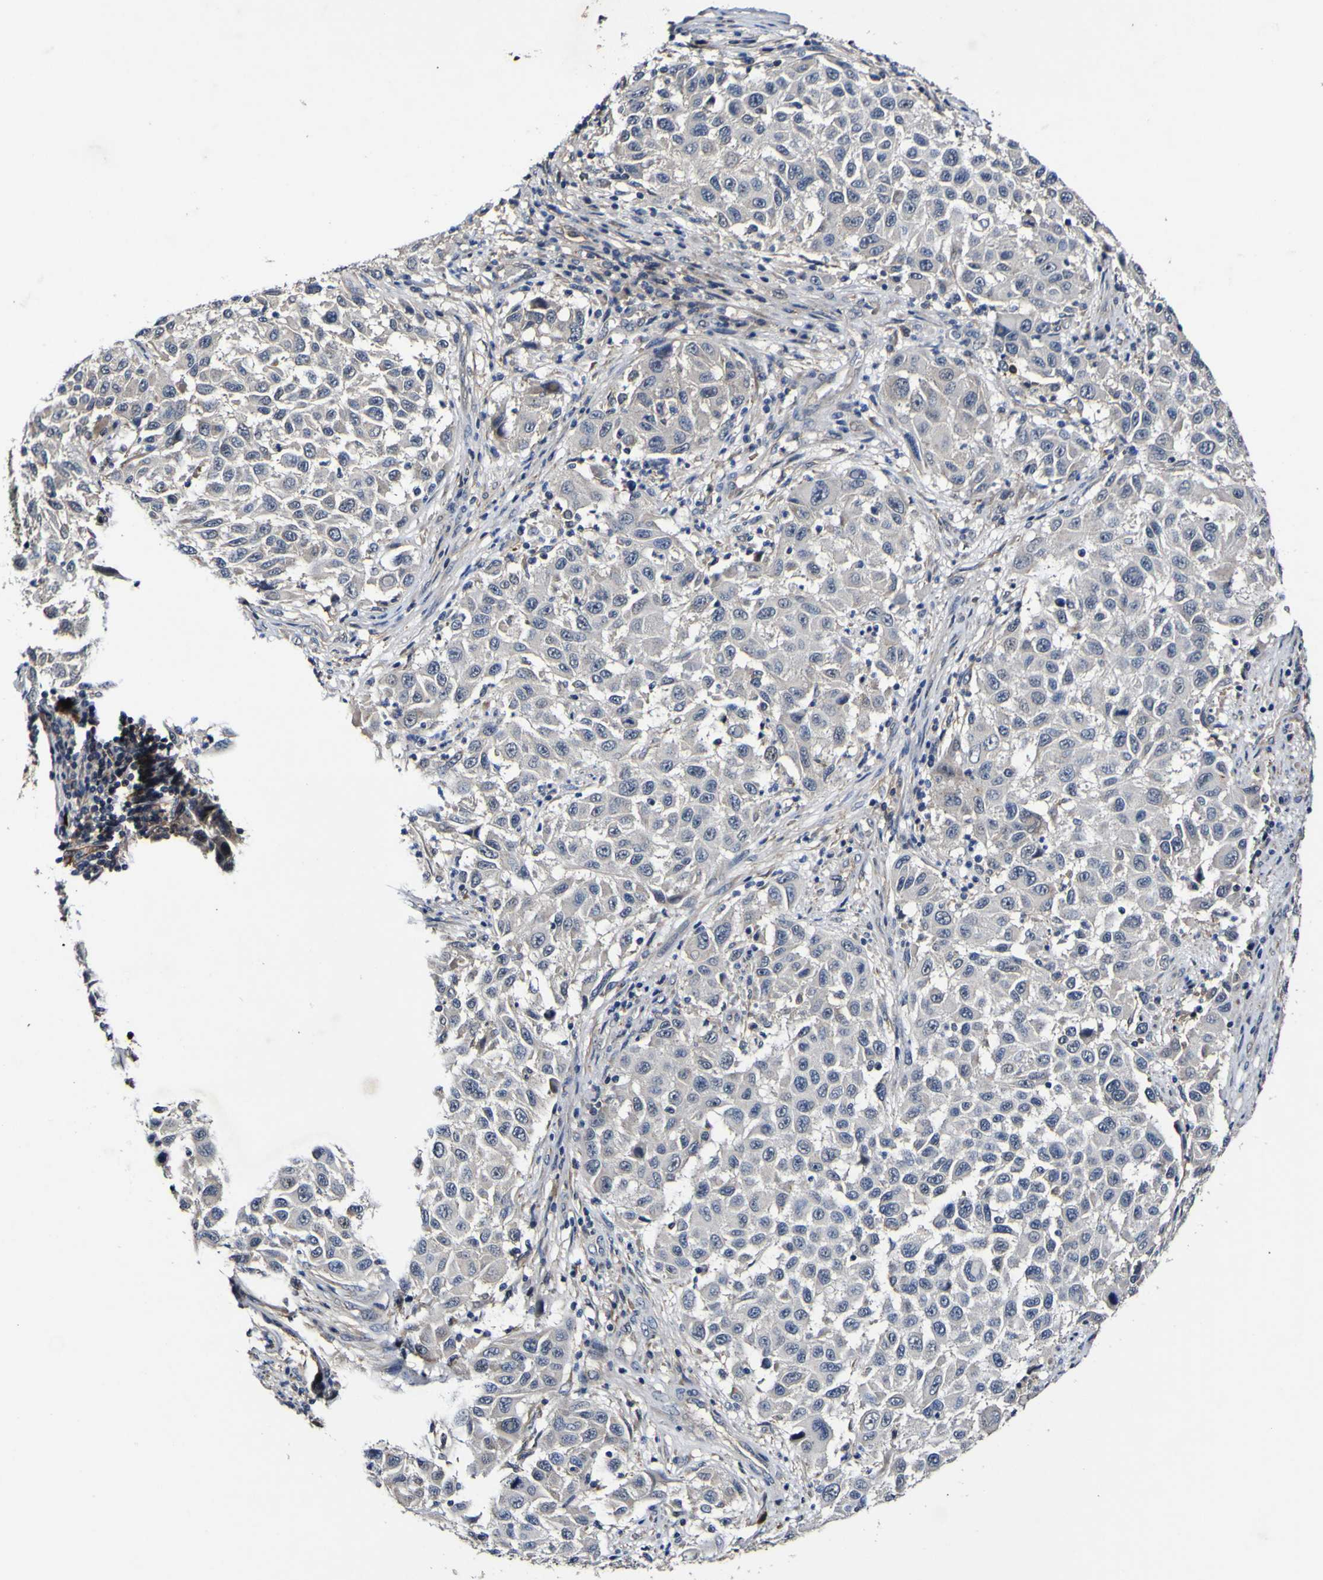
{"staining": {"intensity": "negative", "quantity": "none", "location": "none"}, "tissue": "melanoma", "cell_type": "Tumor cells", "image_type": "cancer", "snomed": [{"axis": "morphology", "description": "Malignant melanoma, Metastatic site"}, {"axis": "topography", "description": "Lymph node"}], "caption": "Immunohistochemical staining of human malignant melanoma (metastatic site) shows no significant positivity in tumor cells. (IHC, brightfield microscopy, high magnification).", "gene": "CCL2", "patient": {"sex": "male", "age": 61}}